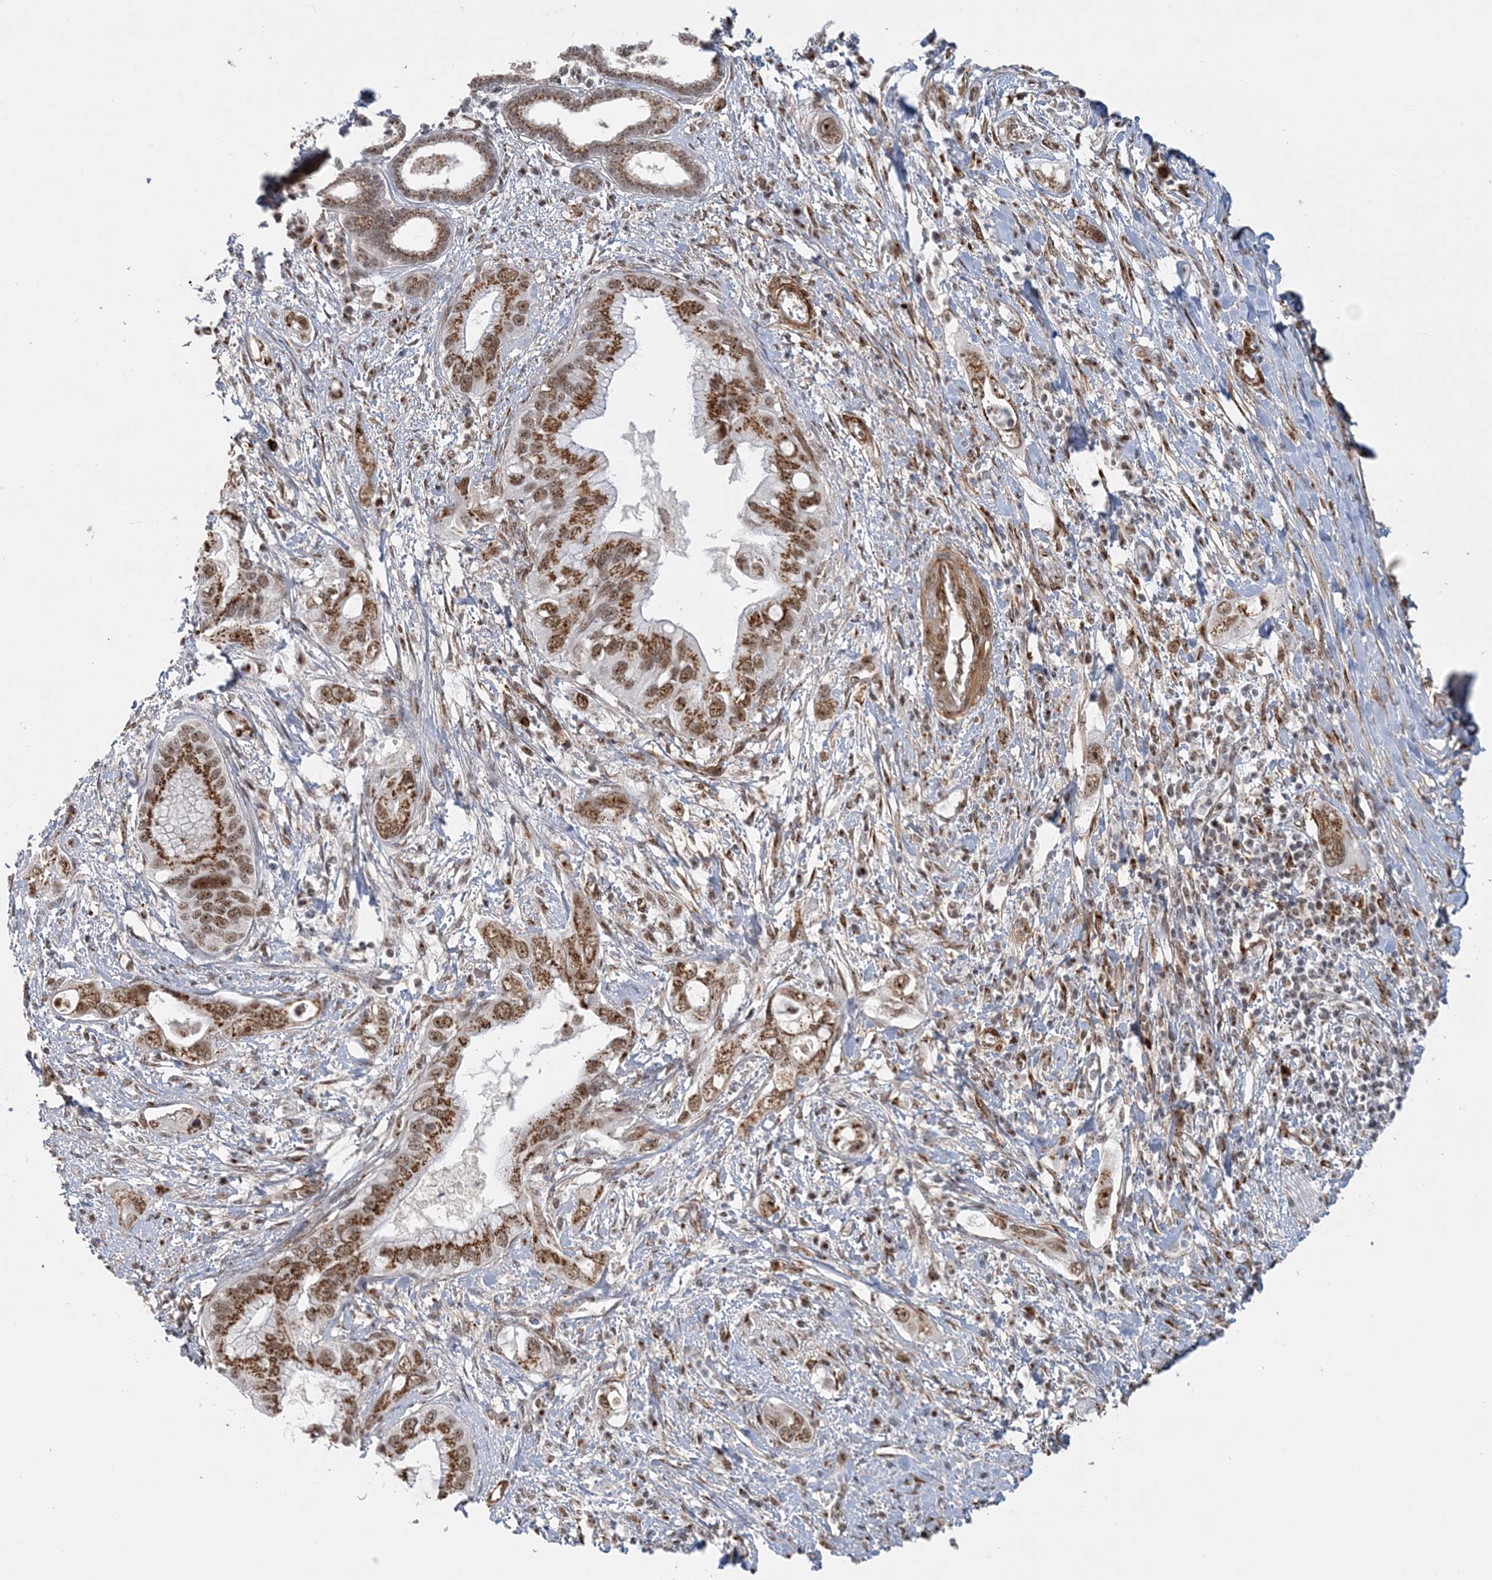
{"staining": {"intensity": "moderate", "quantity": ">75%", "location": "cytoplasmic/membranous,nuclear"}, "tissue": "pancreatic cancer", "cell_type": "Tumor cells", "image_type": "cancer", "snomed": [{"axis": "morphology", "description": "Inflammation, NOS"}, {"axis": "morphology", "description": "Adenocarcinoma, NOS"}, {"axis": "topography", "description": "Pancreas"}], "caption": "A medium amount of moderate cytoplasmic/membranous and nuclear expression is identified in approximately >75% of tumor cells in pancreatic adenocarcinoma tissue.", "gene": "PLRG1", "patient": {"sex": "female", "age": 56}}